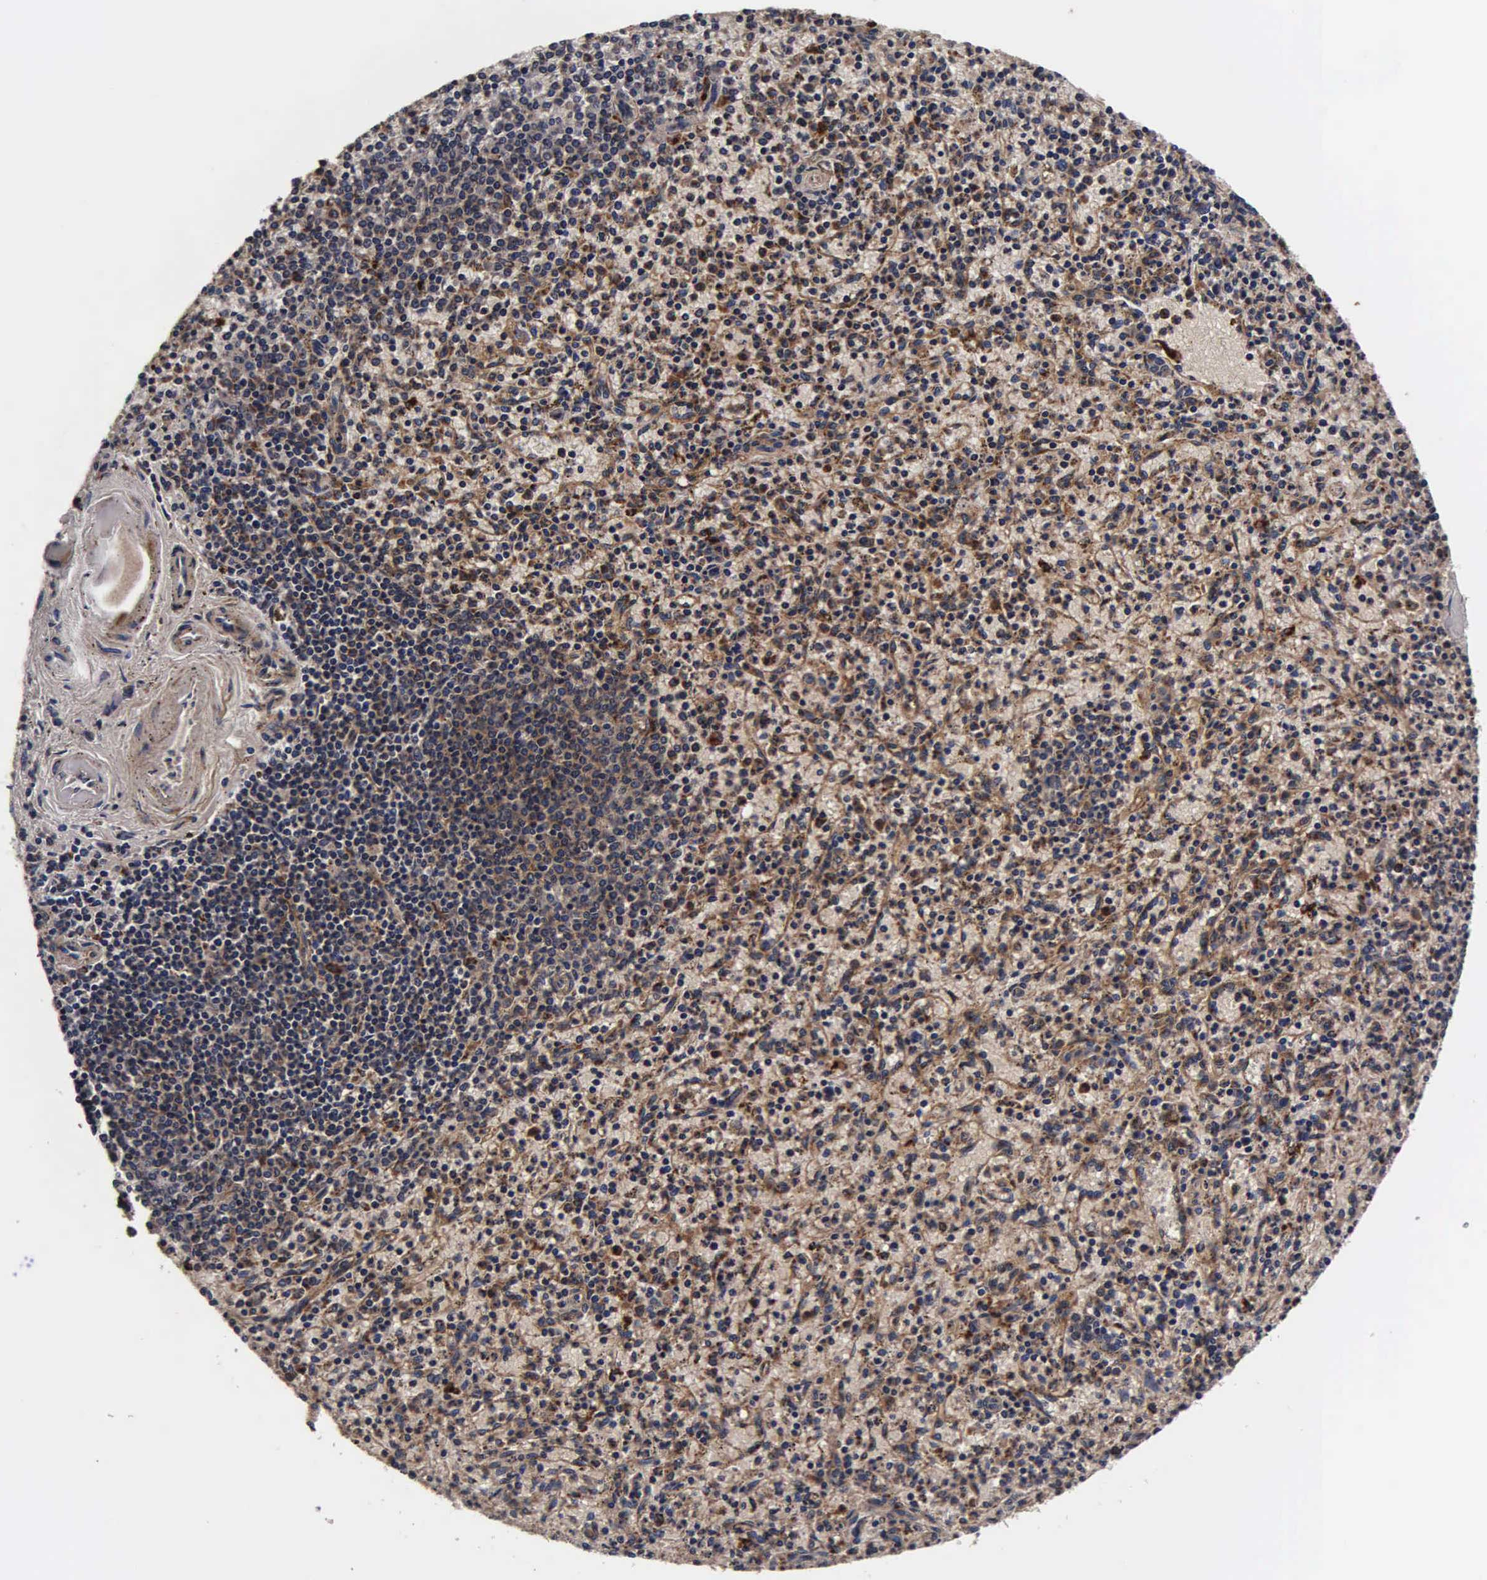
{"staining": {"intensity": "moderate", "quantity": "25%-75%", "location": "cytoplasmic/membranous"}, "tissue": "spleen", "cell_type": "Cells in red pulp", "image_type": "normal", "snomed": [{"axis": "morphology", "description": "Normal tissue, NOS"}, {"axis": "topography", "description": "Spleen"}], "caption": "Spleen was stained to show a protein in brown. There is medium levels of moderate cytoplasmic/membranous positivity in about 25%-75% of cells in red pulp.", "gene": "CST3", "patient": {"sex": "male", "age": 72}}